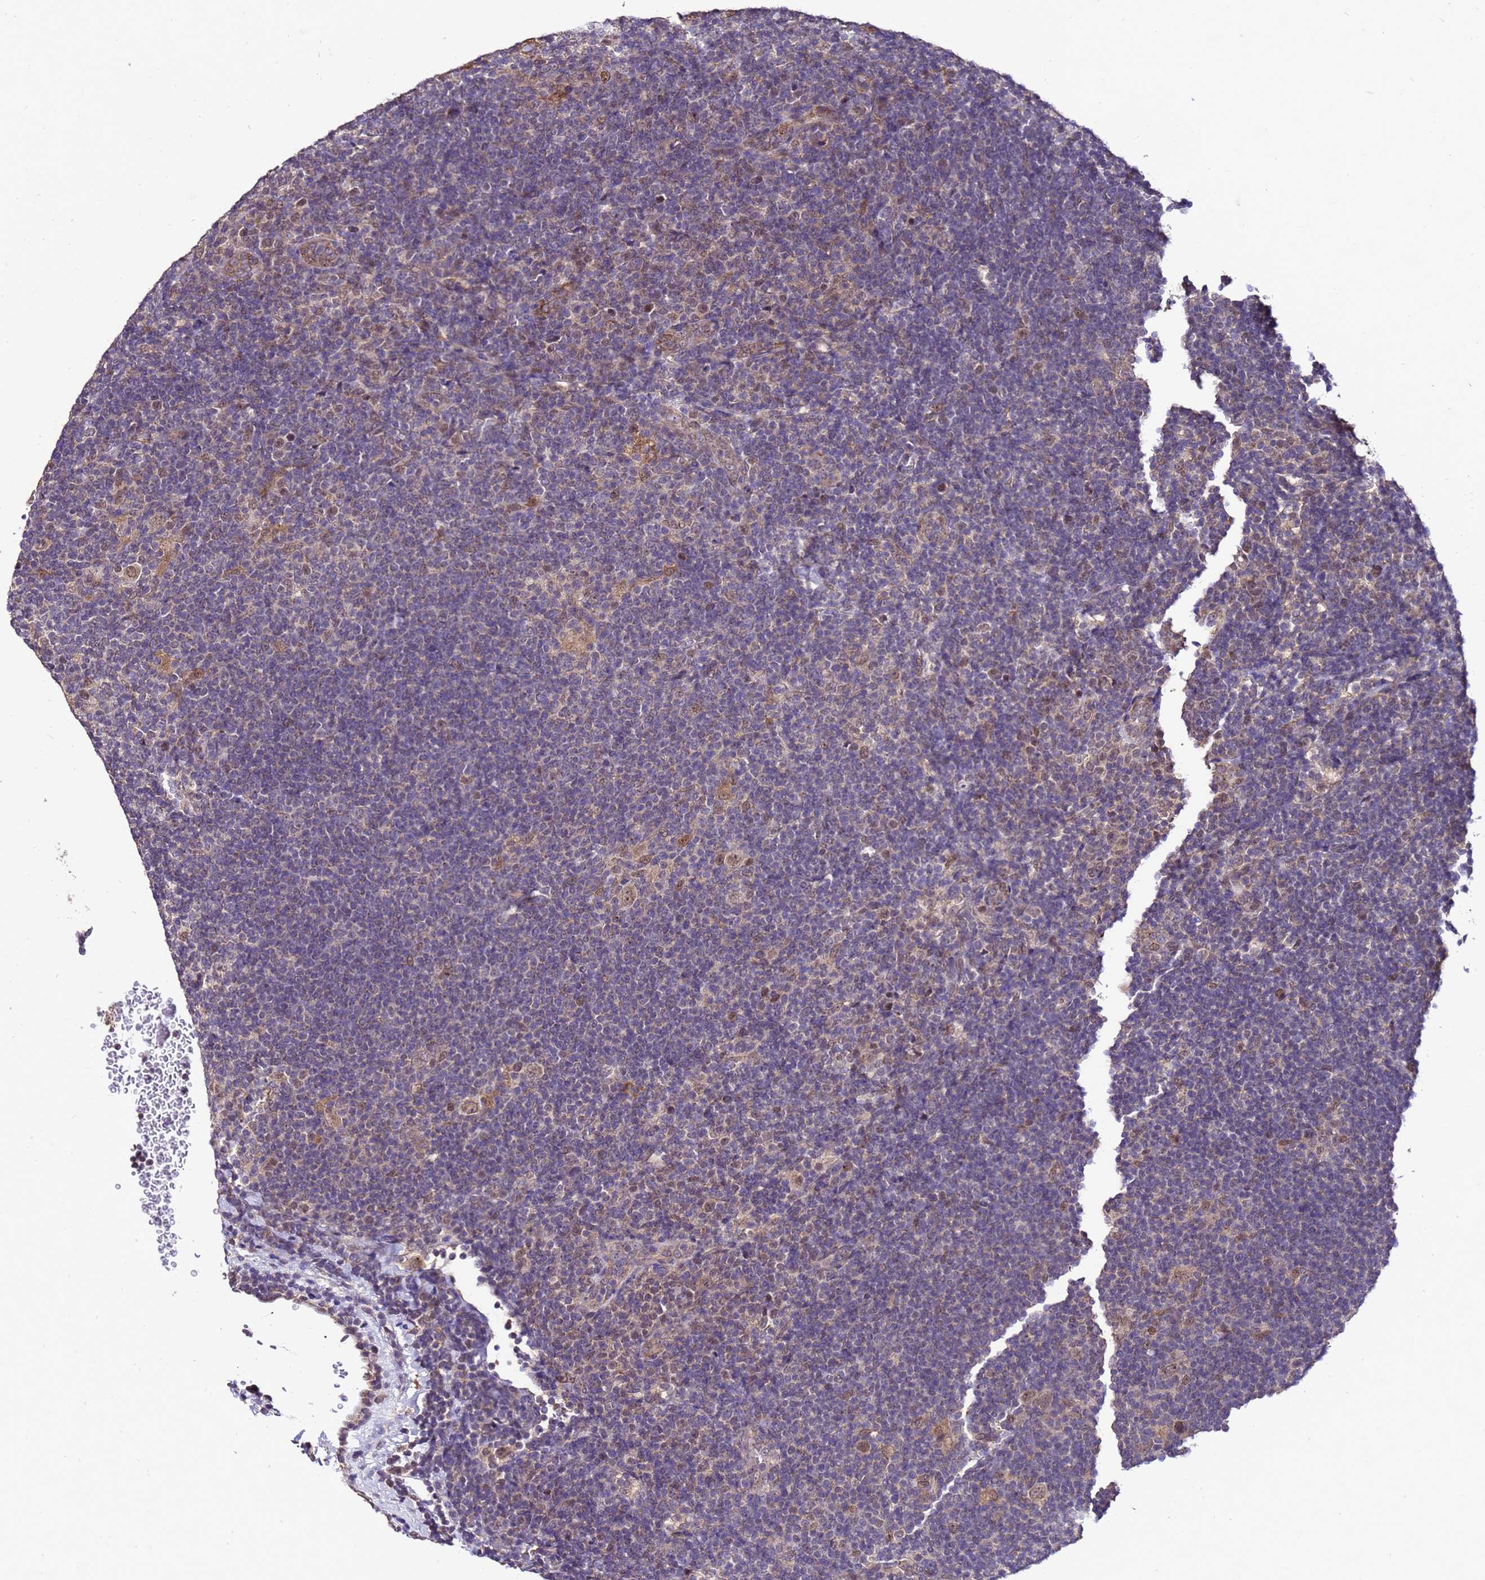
{"staining": {"intensity": "moderate", "quantity": ">75%", "location": "cytoplasmic/membranous,nuclear"}, "tissue": "lymphoma", "cell_type": "Tumor cells", "image_type": "cancer", "snomed": [{"axis": "morphology", "description": "Hodgkin's disease, NOS"}, {"axis": "topography", "description": "Lymph node"}], "caption": "A brown stain shows moderate cytoplasmic/membranous and nuclear expression of a protein in Hodgkin's disease tumor cells. The protein of interest is shown in brown color, while the nuclei are stained blue.", "gene": "ZNF329", "patient": {"sex": "female", "age": 57}}